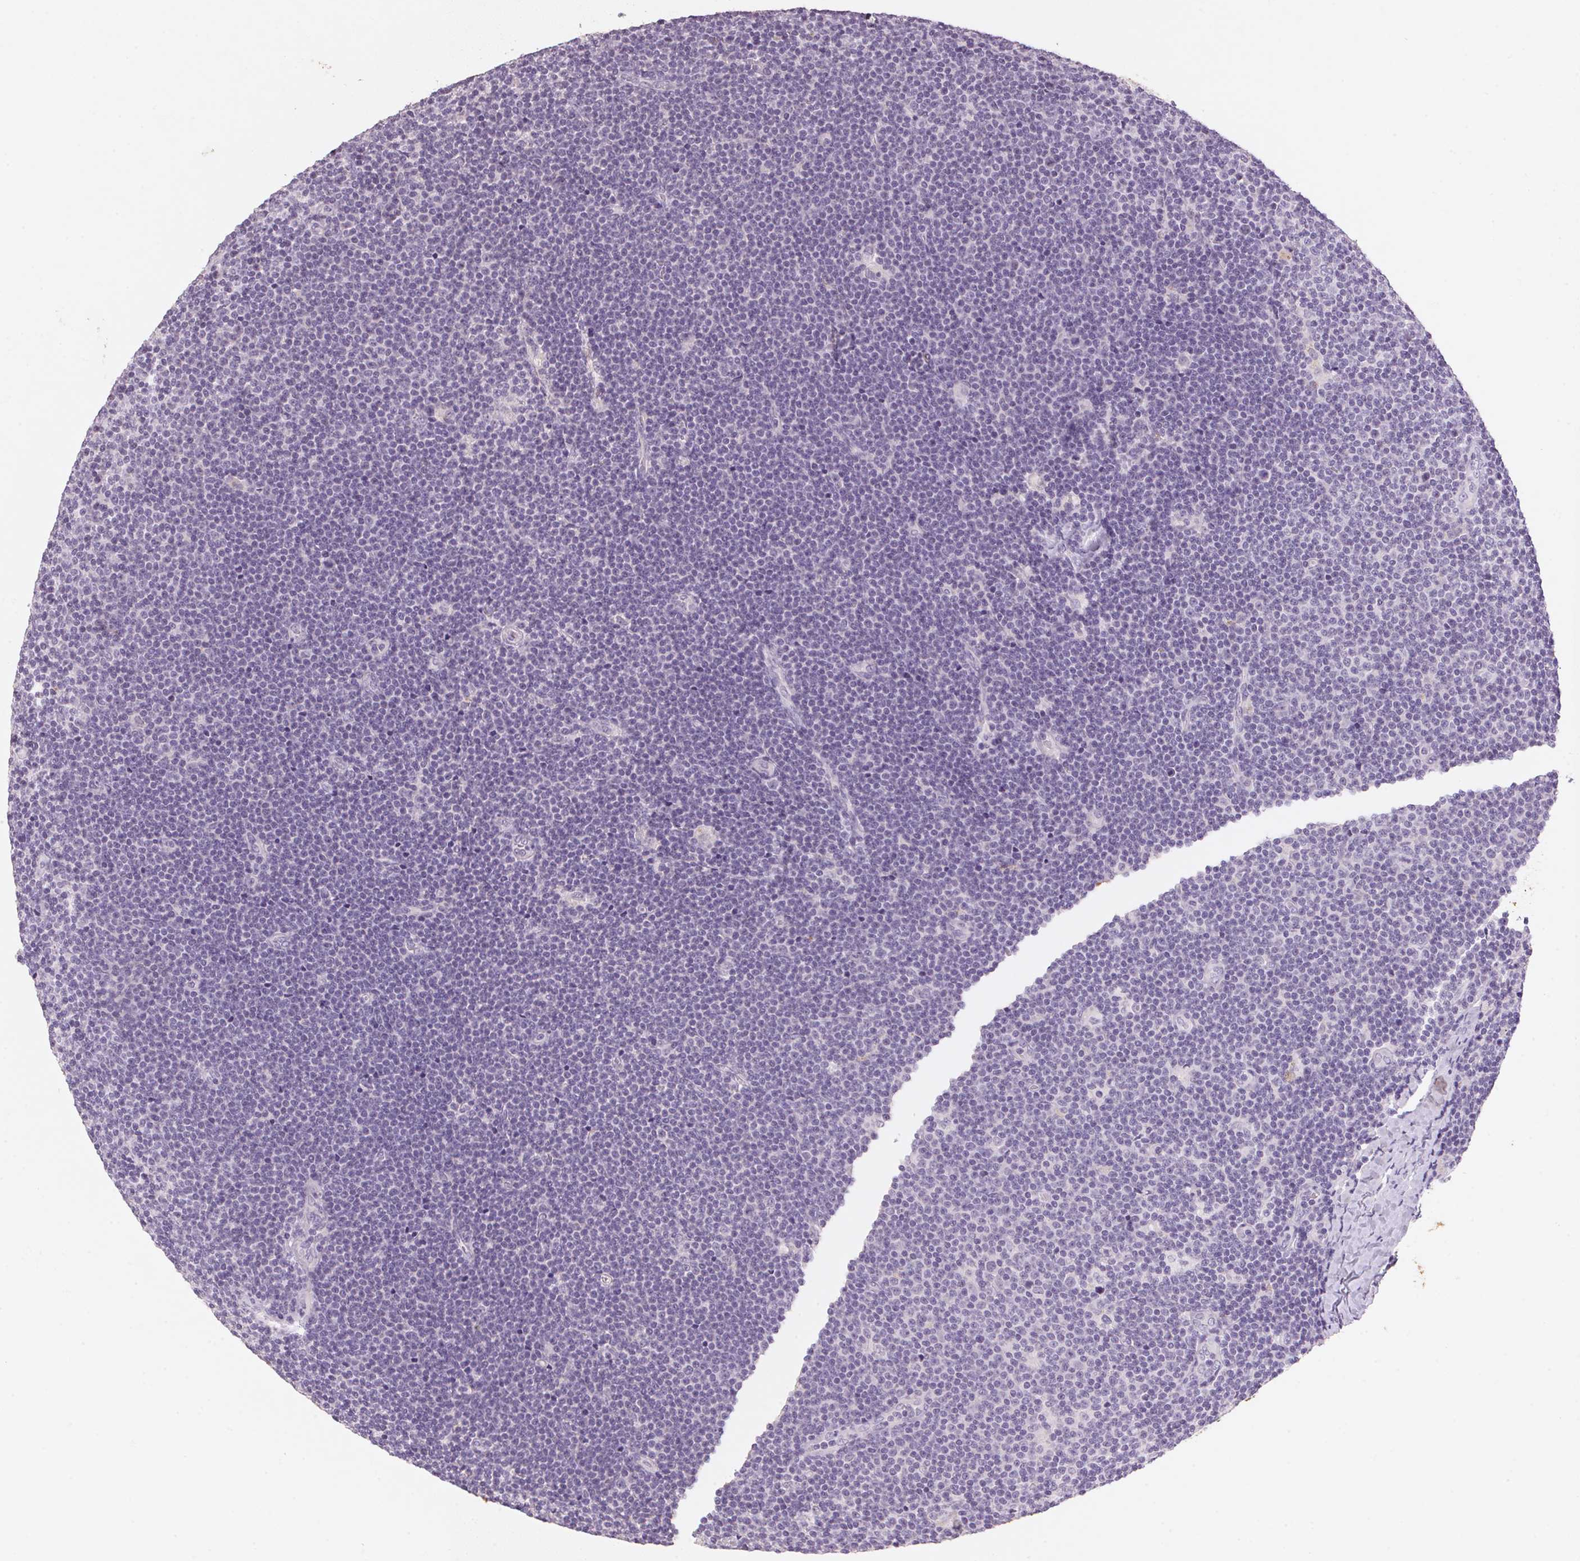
{"staining": {"intensity": "negative", "quantity": "none", "location": "none"}, "tissue": "lymphoma", "cell_type": "Tumor cells", "image_type": "cancer", "snomed": [{"axis": "morphology", "description": "Malignant lymphoma, non-Hodgkin's type, Low grade"}, {"axis": "topography", "description": "Lymph node"}], "caption": "A micrograph of human malignant lymphoma, non-Hodgkin's type (low-grade) is negative for staining in tumor cells.", "gene": "CXCL5", "patient": {"sex": "male", "age": 48}}